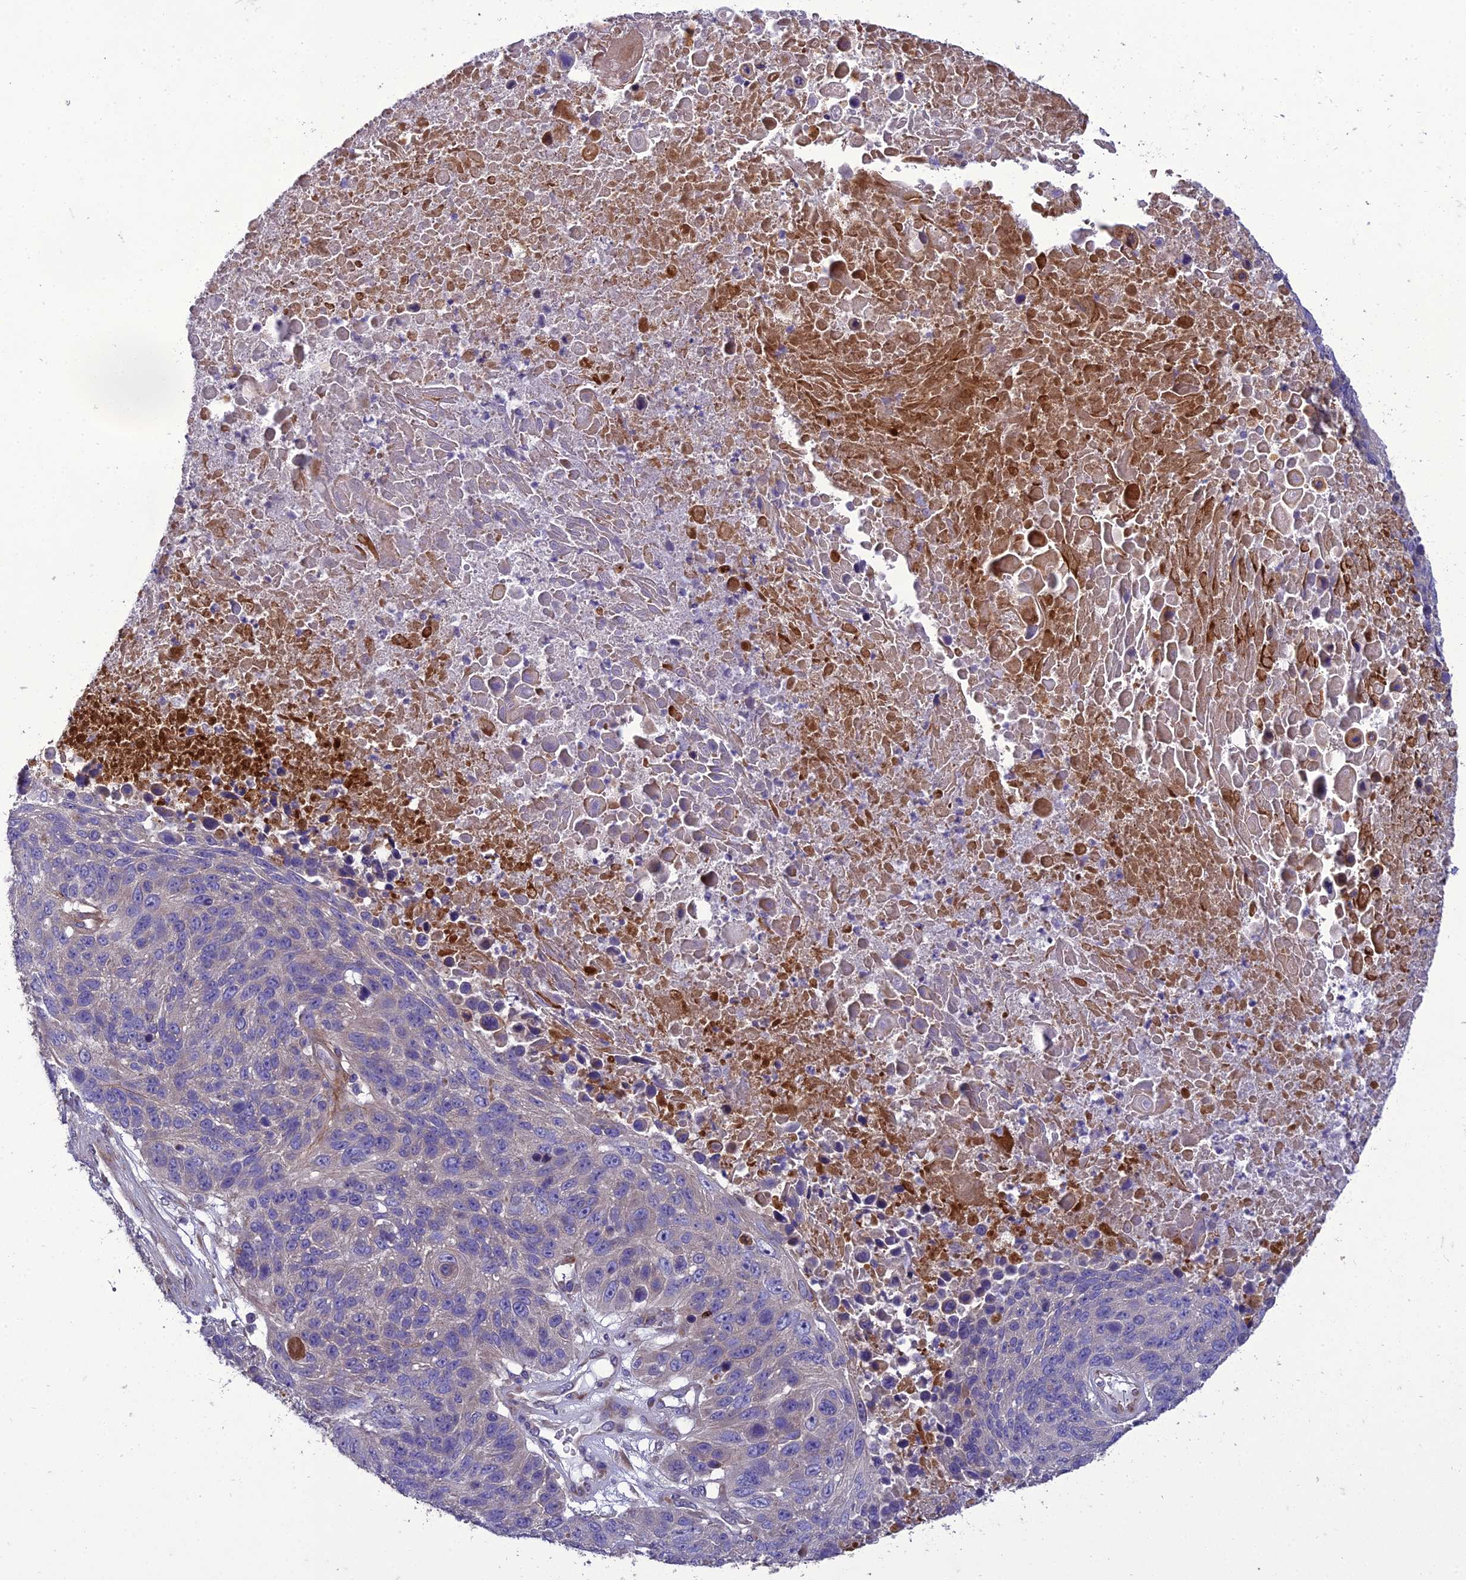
{"staining": {"intensity": "negative", "quantity": "none", "location": "none"}, "tissue": "lung cancer", "cell_type": "Tumor cells", "image_type": "cancer", "snomed": [{"axis": "morphology", "description": "Normal tissue, NOS"}, {"axis": "morphology", "description": "Squamous cell carcinoma, NOS"}, {"axis": "topography", "description": "Lymph node"}, {"axis": "topography", "description": "Lung"}], "caption": "DAB immunohistochemical staining of squamous cell carcinoma (lung) displays no significant expression in tumor cells.", "gene": "ADIPOR2", "patient": {"sex": "male", "age": 66}}